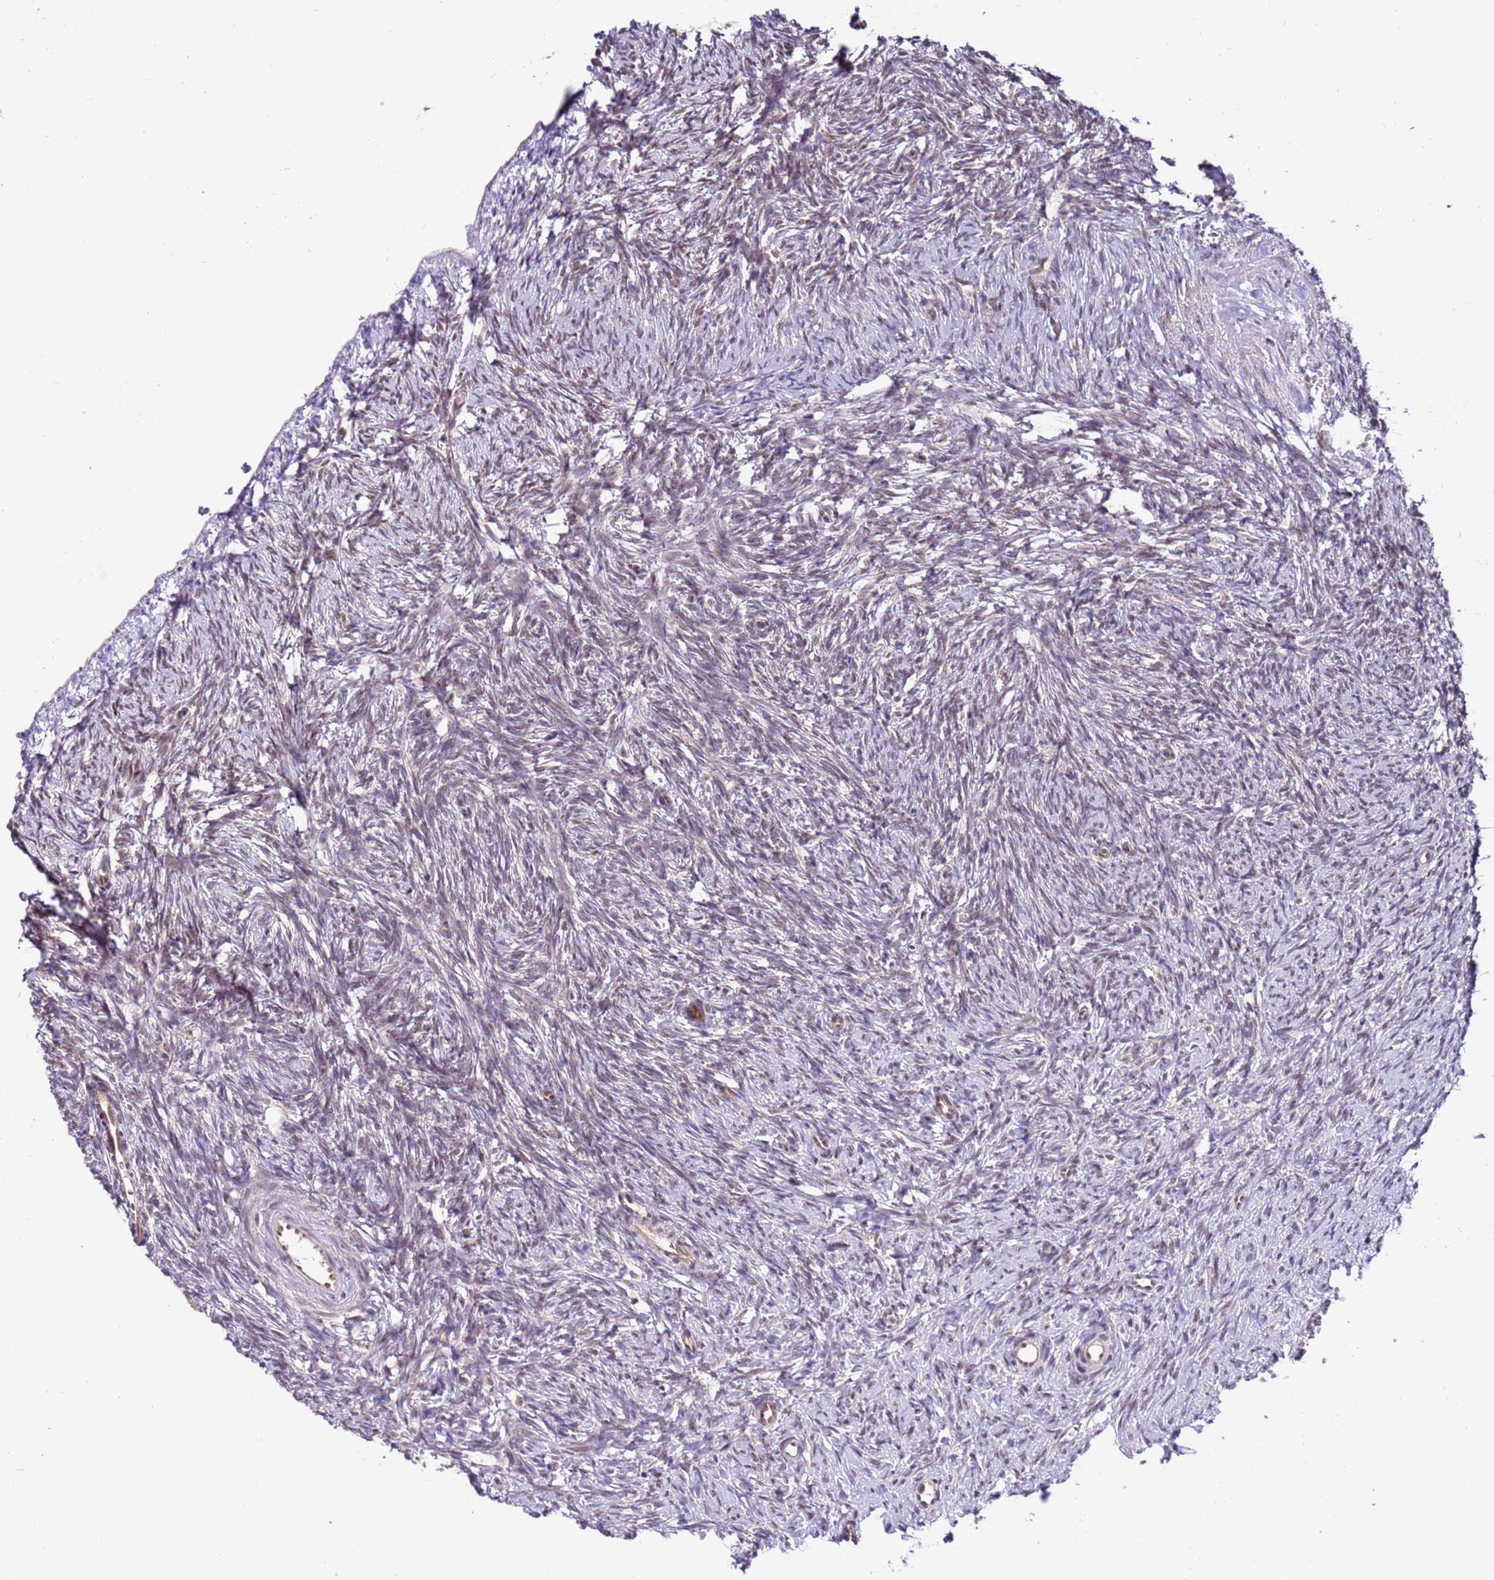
{"staining": {"intensity": "moderate", "quantity": ">75%", "location": "nuclear"}, "tissue": "ovary", "cell_type": "Follicle cells", "image_type": "normal", "snomed": [{"axis": "morphology", "description": "Normal tissue, NOS"}, {"axis": "topography", "description": "Ovary"}], "caption": "Immunohistochemical staining of benign ovary displays moderate nuclear protein positivity in approximately >75% of follicle cells.", "gene": "PRPF6", "patient": {"sex": "female", "age": 51}}